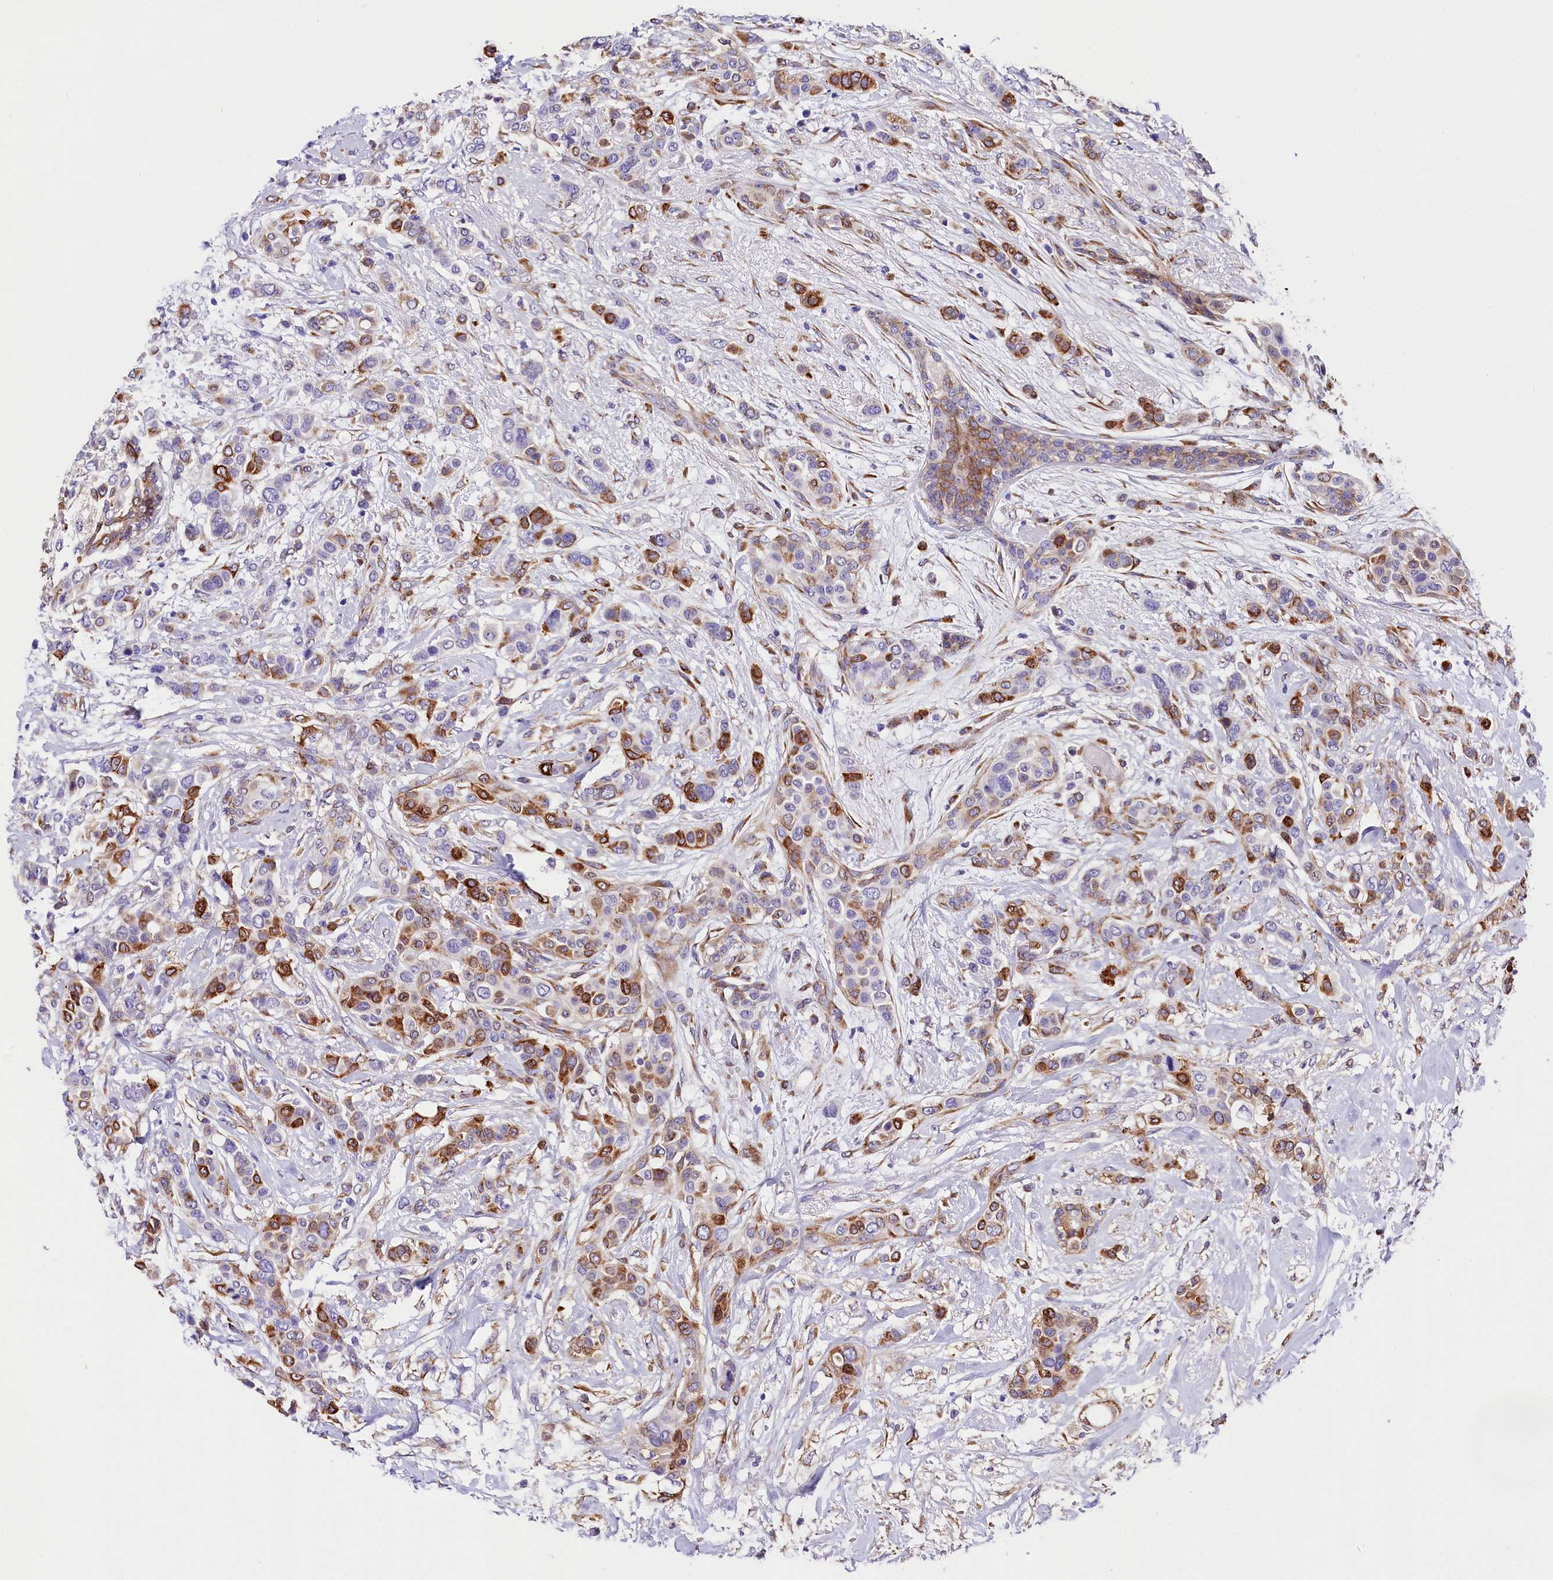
{"staining": {"intensity": "moderate", "quantity": "25%-75%", "location": "cytoplasmic/membranous"}, "tissue": "breast cancer", "cell_type": "Tumor cells", "image_type": "cancer", "snomed": [{"axis": "morphology", "description": "Lobular carcinoma"}, {"axis": "topography", "description": "Breast"}], "caption": "Breast lobular carcinoma tissue demonstrates moderate cytoplasmic/membranous staining in about 25%-75% of tumor cells", "gene": "ITGA1", "patient": {"sex": "female", "age": 51}}